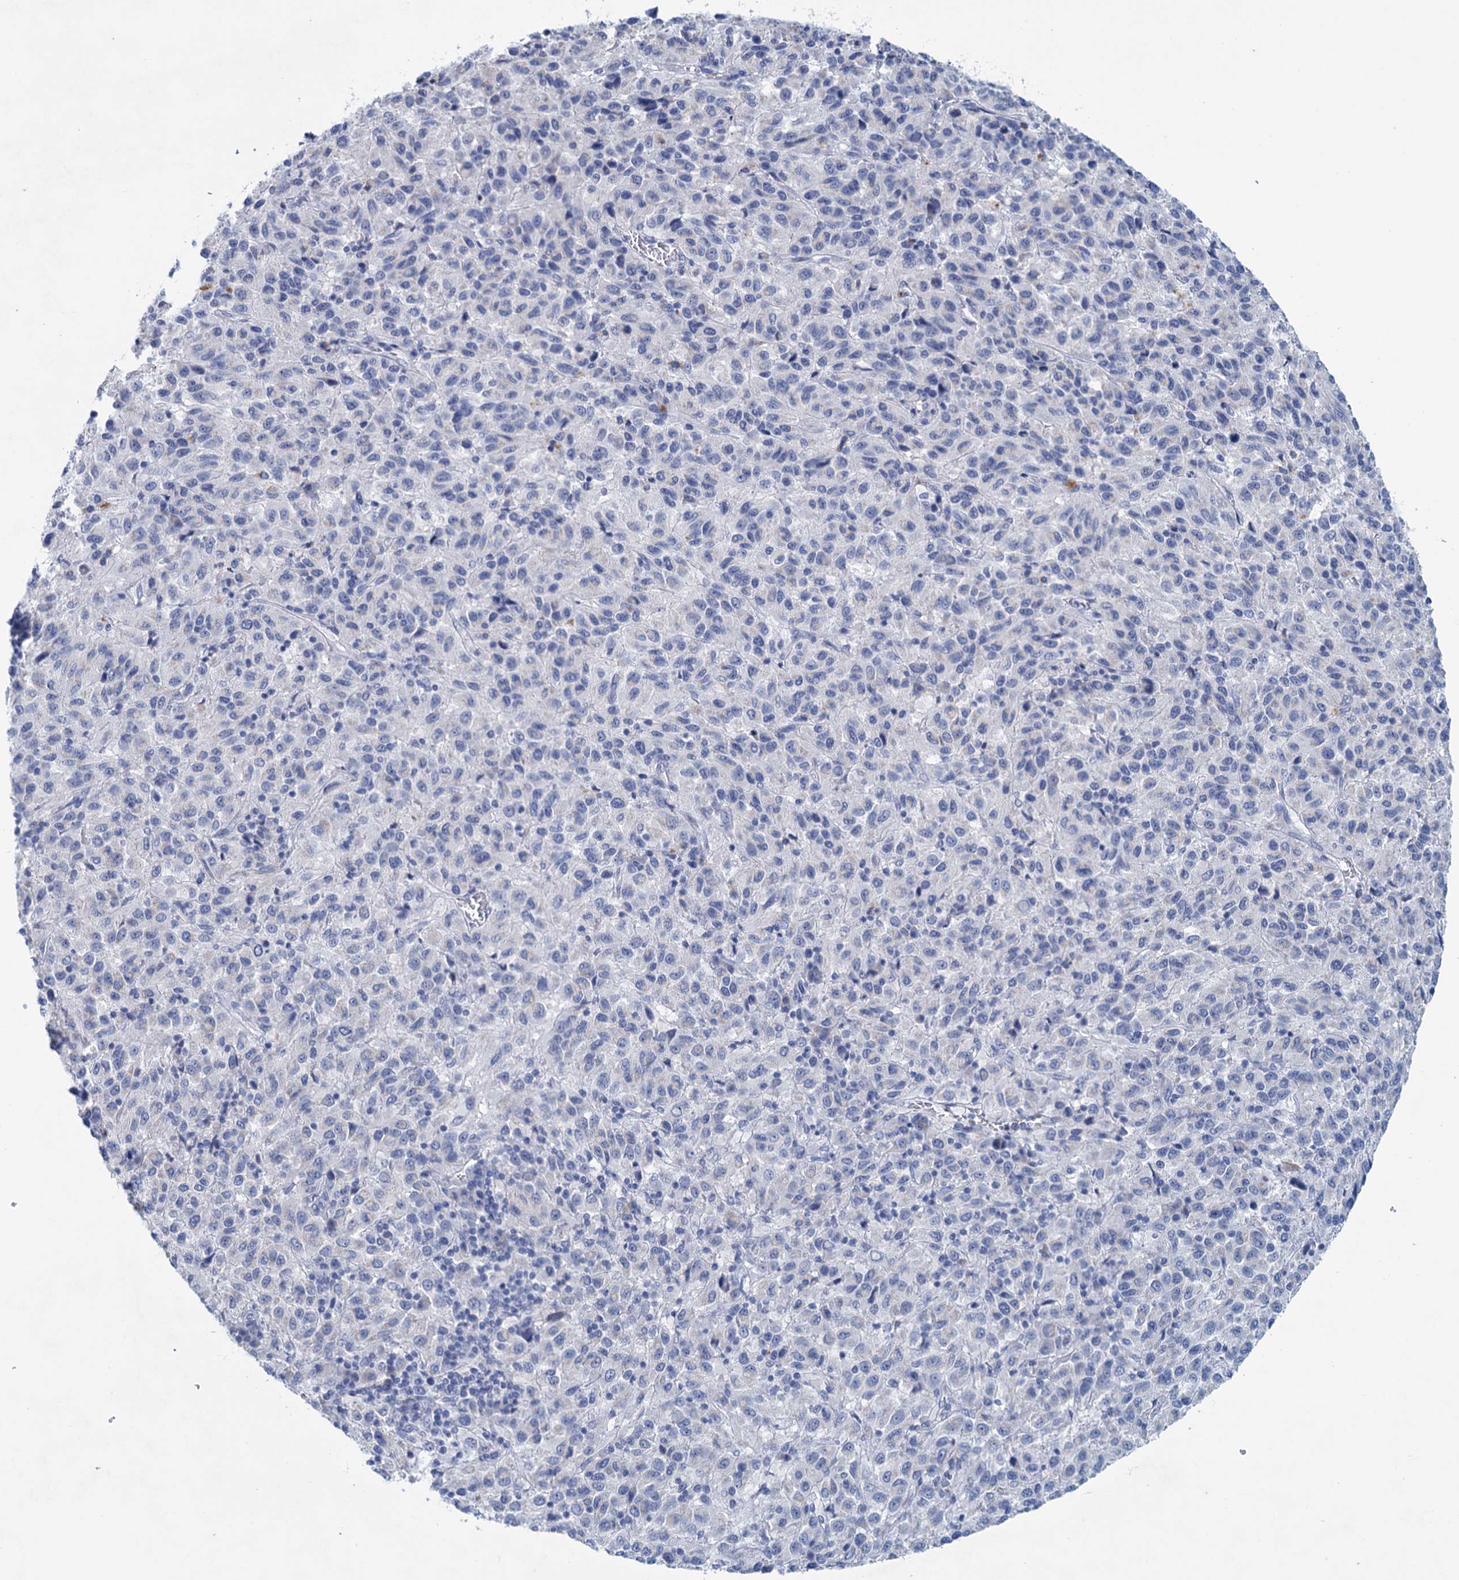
{"staining": {"intensity": "negative", "quantity": "none", "location": "none"}, "tissue": "melanoma", "cell_type": "Tumor cells", "image_type": "cancer", "snomed": [{"axis": "morphology", "description": "Malignant melanoma, Metastatic site"}, {"axis": "topography", "description": "Lung"}], "caption": "Immunohistochemistry (IHC) image of neoplastic tissue: human malignant melanoma (metastatic site) stained with DAB (3,3'-diaminobenzidine) displays no significant protein positivity in tumor cells.", "gene": "MYOZ3", "patient": {"sex": "male", "age": 64}}